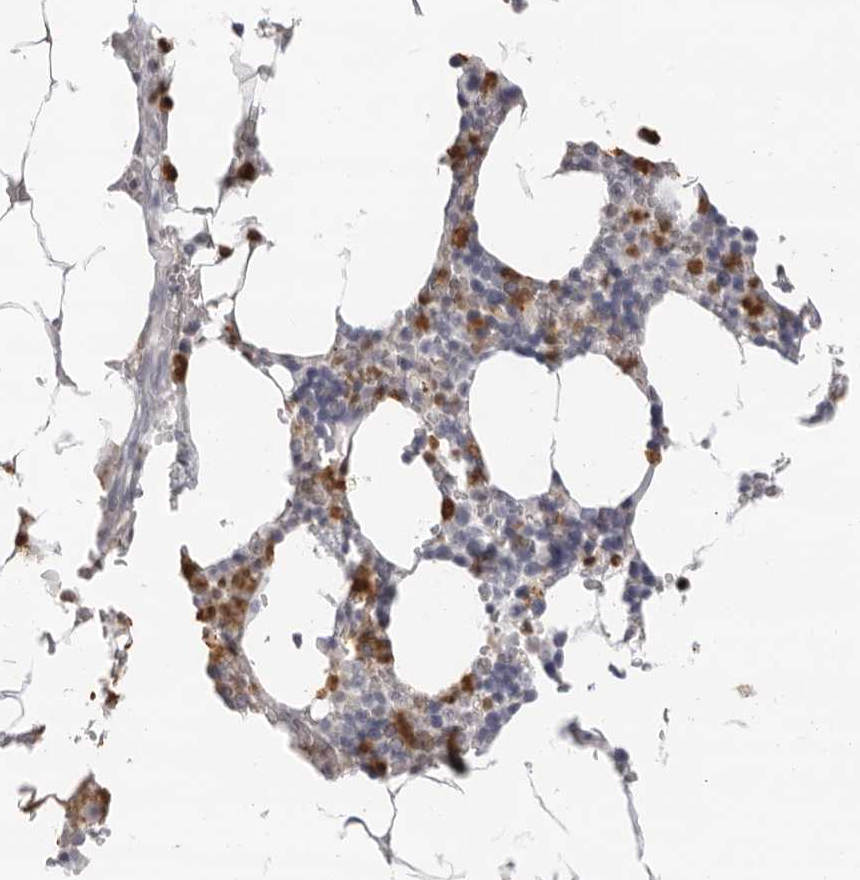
{"staining": {"intensity": "strong", "quantity": ">75%", "location": "cytoplasmic/membranous,nuclear"}, "tissue": "bone marrow", "cell_type": "Hematopoietic cells", "image_type": "normal", "snomed": [{"axis": "morphology", "description": "Normal tissue, NOS"}, {"axis": "topography", "description": "Bone marrow"}], "caption": "Immunohistochemical staining of normal bone marrow demonstrates strong cytoplasmic/membranous,nuclear protein expression in about >75% of hematopoietic cells. (DAB = brown stain, brightfield microscopy at high magnification).", "gene": "IL31", "patient": {"sex": "male", "age": 70}}